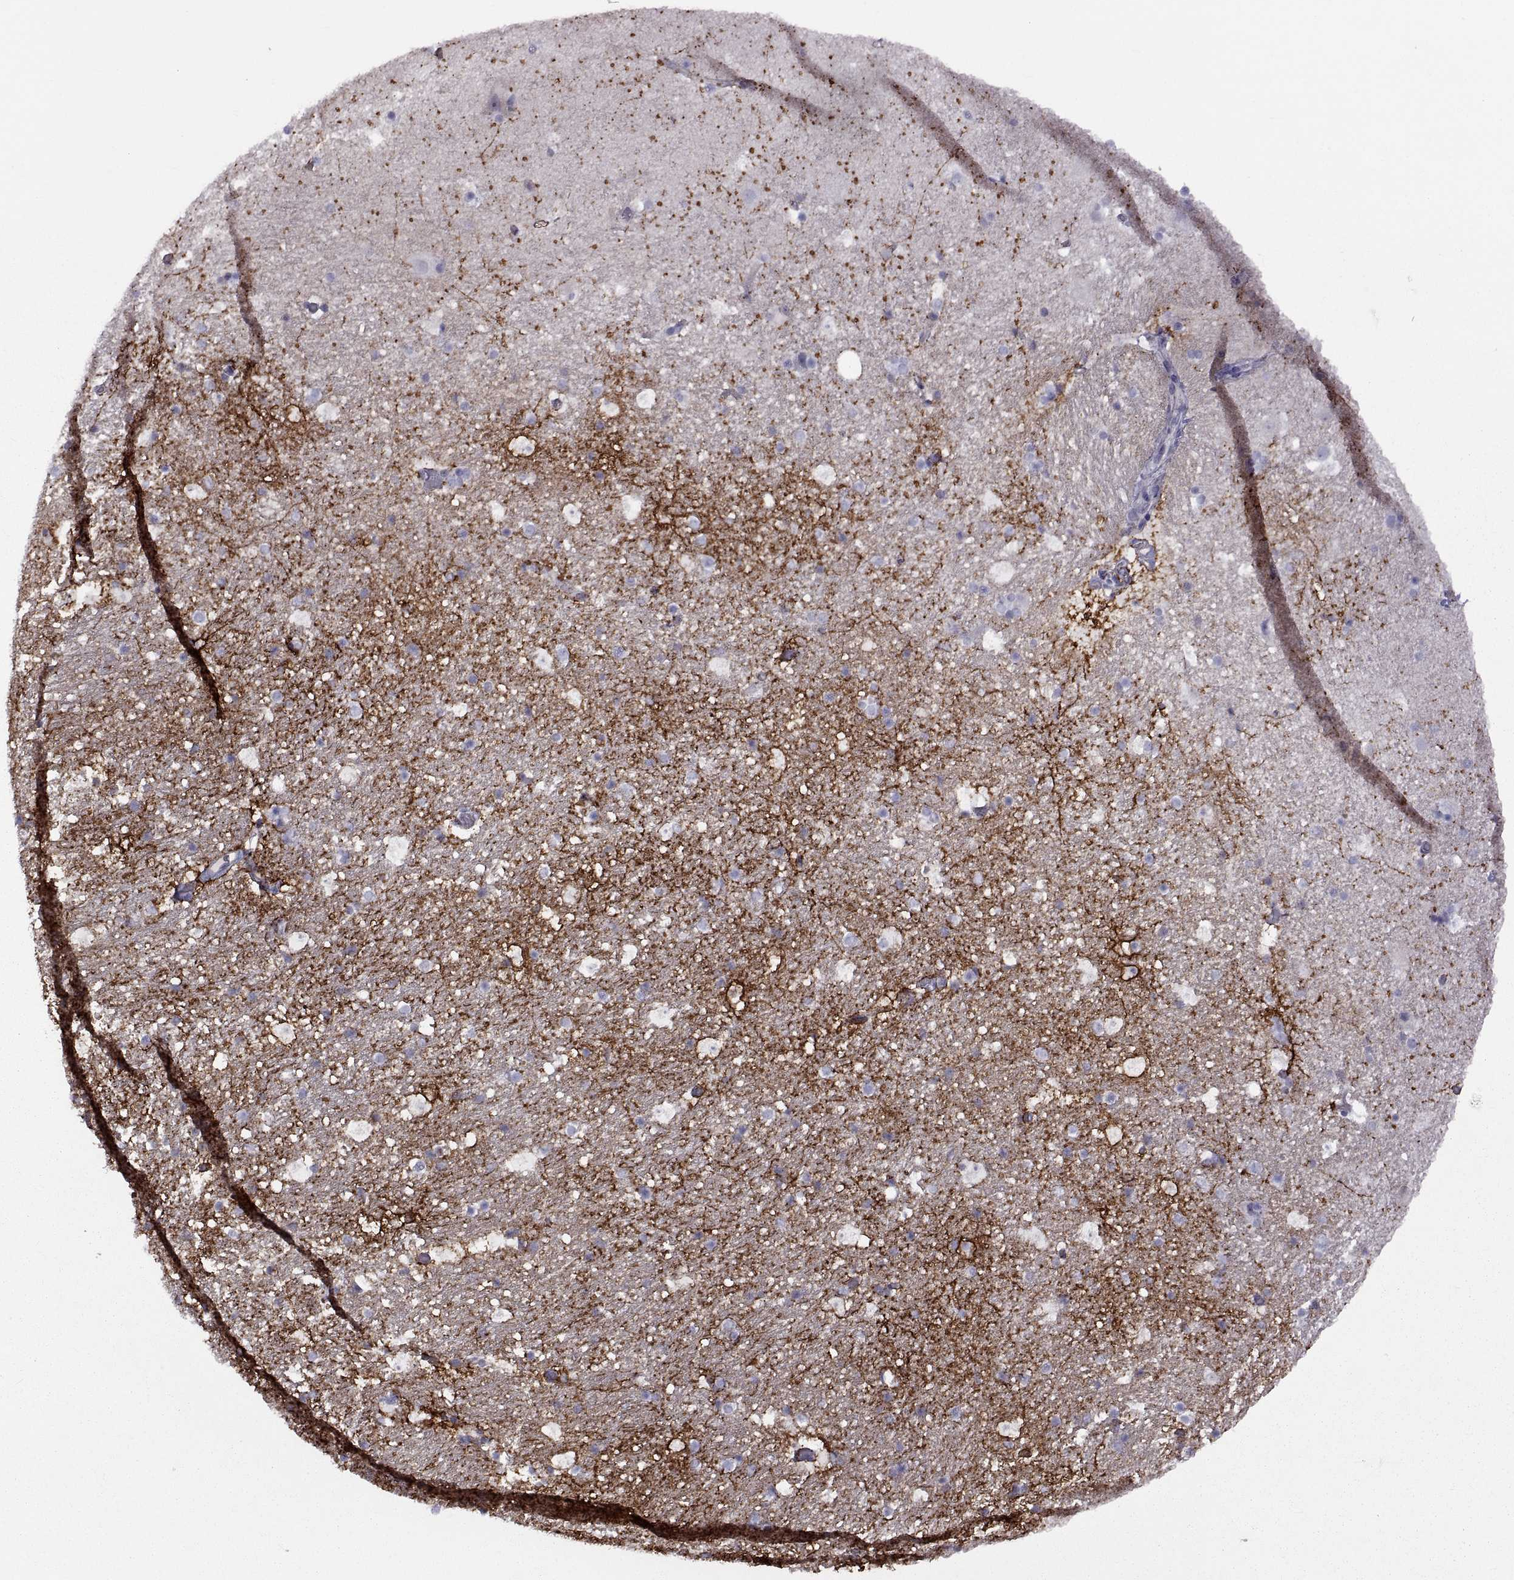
{"staining": {"intensity": "strong", "quantity": "<25%", "location": "cytoplasmic/membranous"}, "tissue": "hippocampus", "cell_type": "Glial cells", "image_type": "normal", "snomed": [{"axis": "morphology", "description": "Normal tissue, NOS"}, {"axis": "topography", "description": "Hippocampus"}], "caption": "Hippocampus stained with a brown dye reveals strong cytoplasmic/membranous positive positivity in approximately <25% of glial cells.", "gene": "TMEM158", "patient": {"sex": "male", "age": 51}}